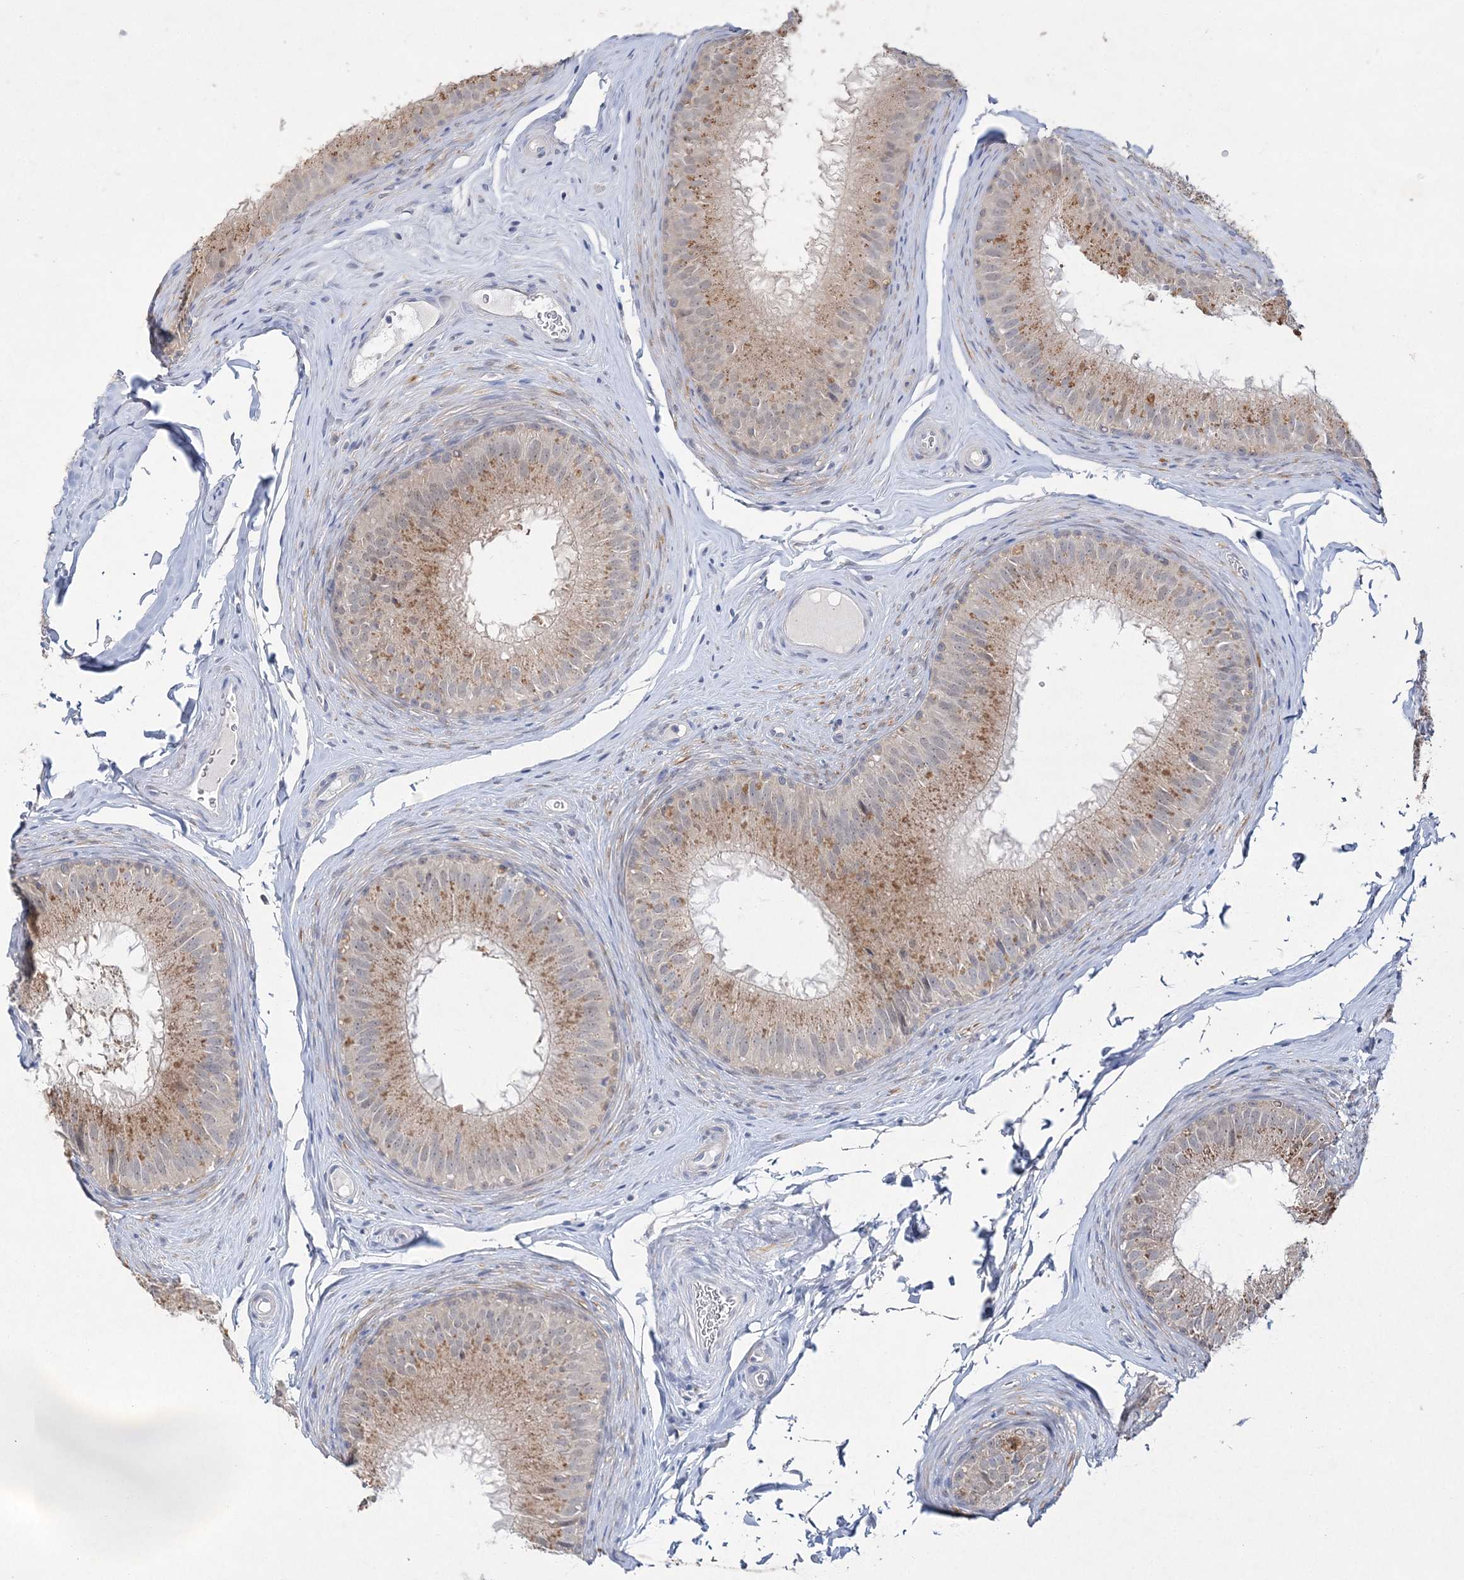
{"staining": {"intensity": "moderate", "quantity": "<25%", "location": "cytoplasmic/membranous"}, "tissue": "epididymis", "cell_type": "Glandular cells", "image_type": "normal", "snomed": [{"axis": "morphology", "description": "Normal tissue, NOS"}, {"axis": "topography", "description": "Epididymis"}], "caption": "Normal epididymis displays moderate cytoplasmic/membranous staining in about <25% of glandular cells.", "gene": "MAT2B", "patient": {"sex": "male", "age": 32}}